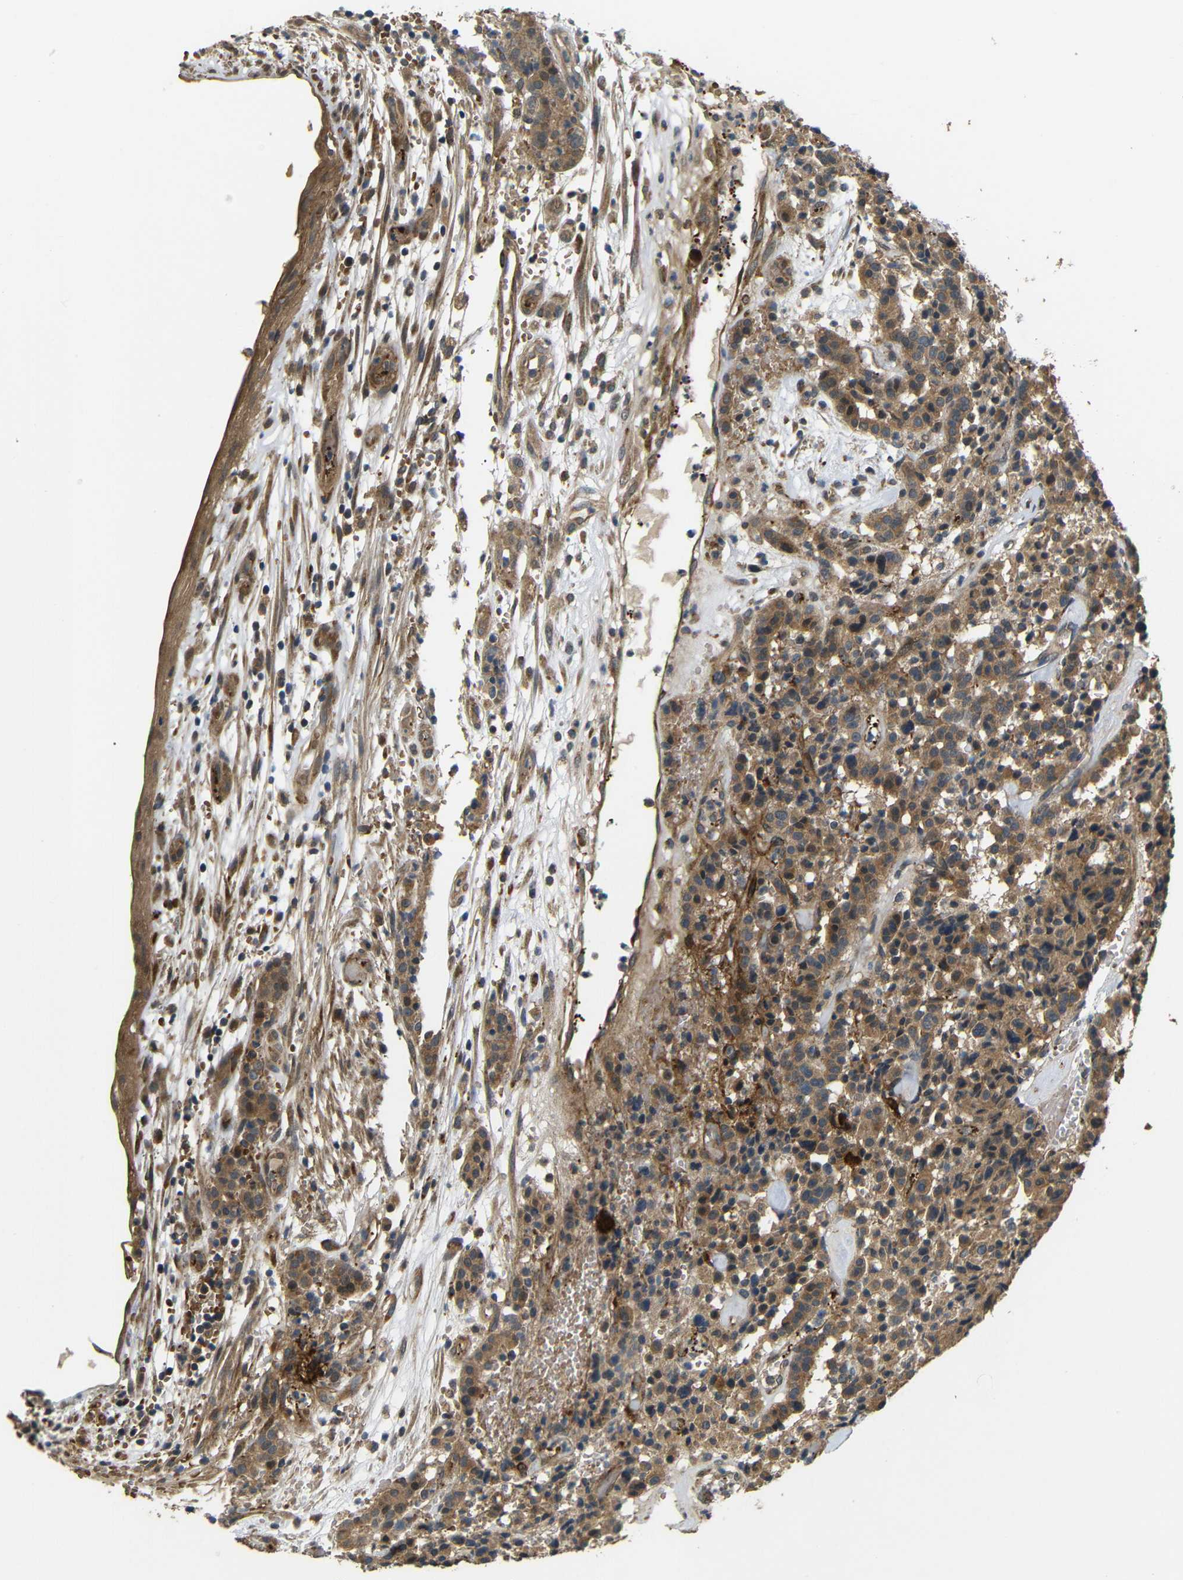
{"staining": {"intensity": "moderate", "quantity": ">75%", "location": "cytoplasmic/membranous"}, "tissue": "carcinoid", "cell_type": "Tumor cells", "image_type": "cancer", "snomed": [{"axis": "morphology", "description": "Carcinoid, malignant, NOS"}, {"axis": "topography", "description": "Lung"}], "caption": "Immunohistochemistry of human carcinoid reveals medium levels of moderate cytoplasmic/membranous positivity in approximately >75% of tumor cells.", "gene": "EPHB2", "patient": {"sex": "male", "age": 30}}